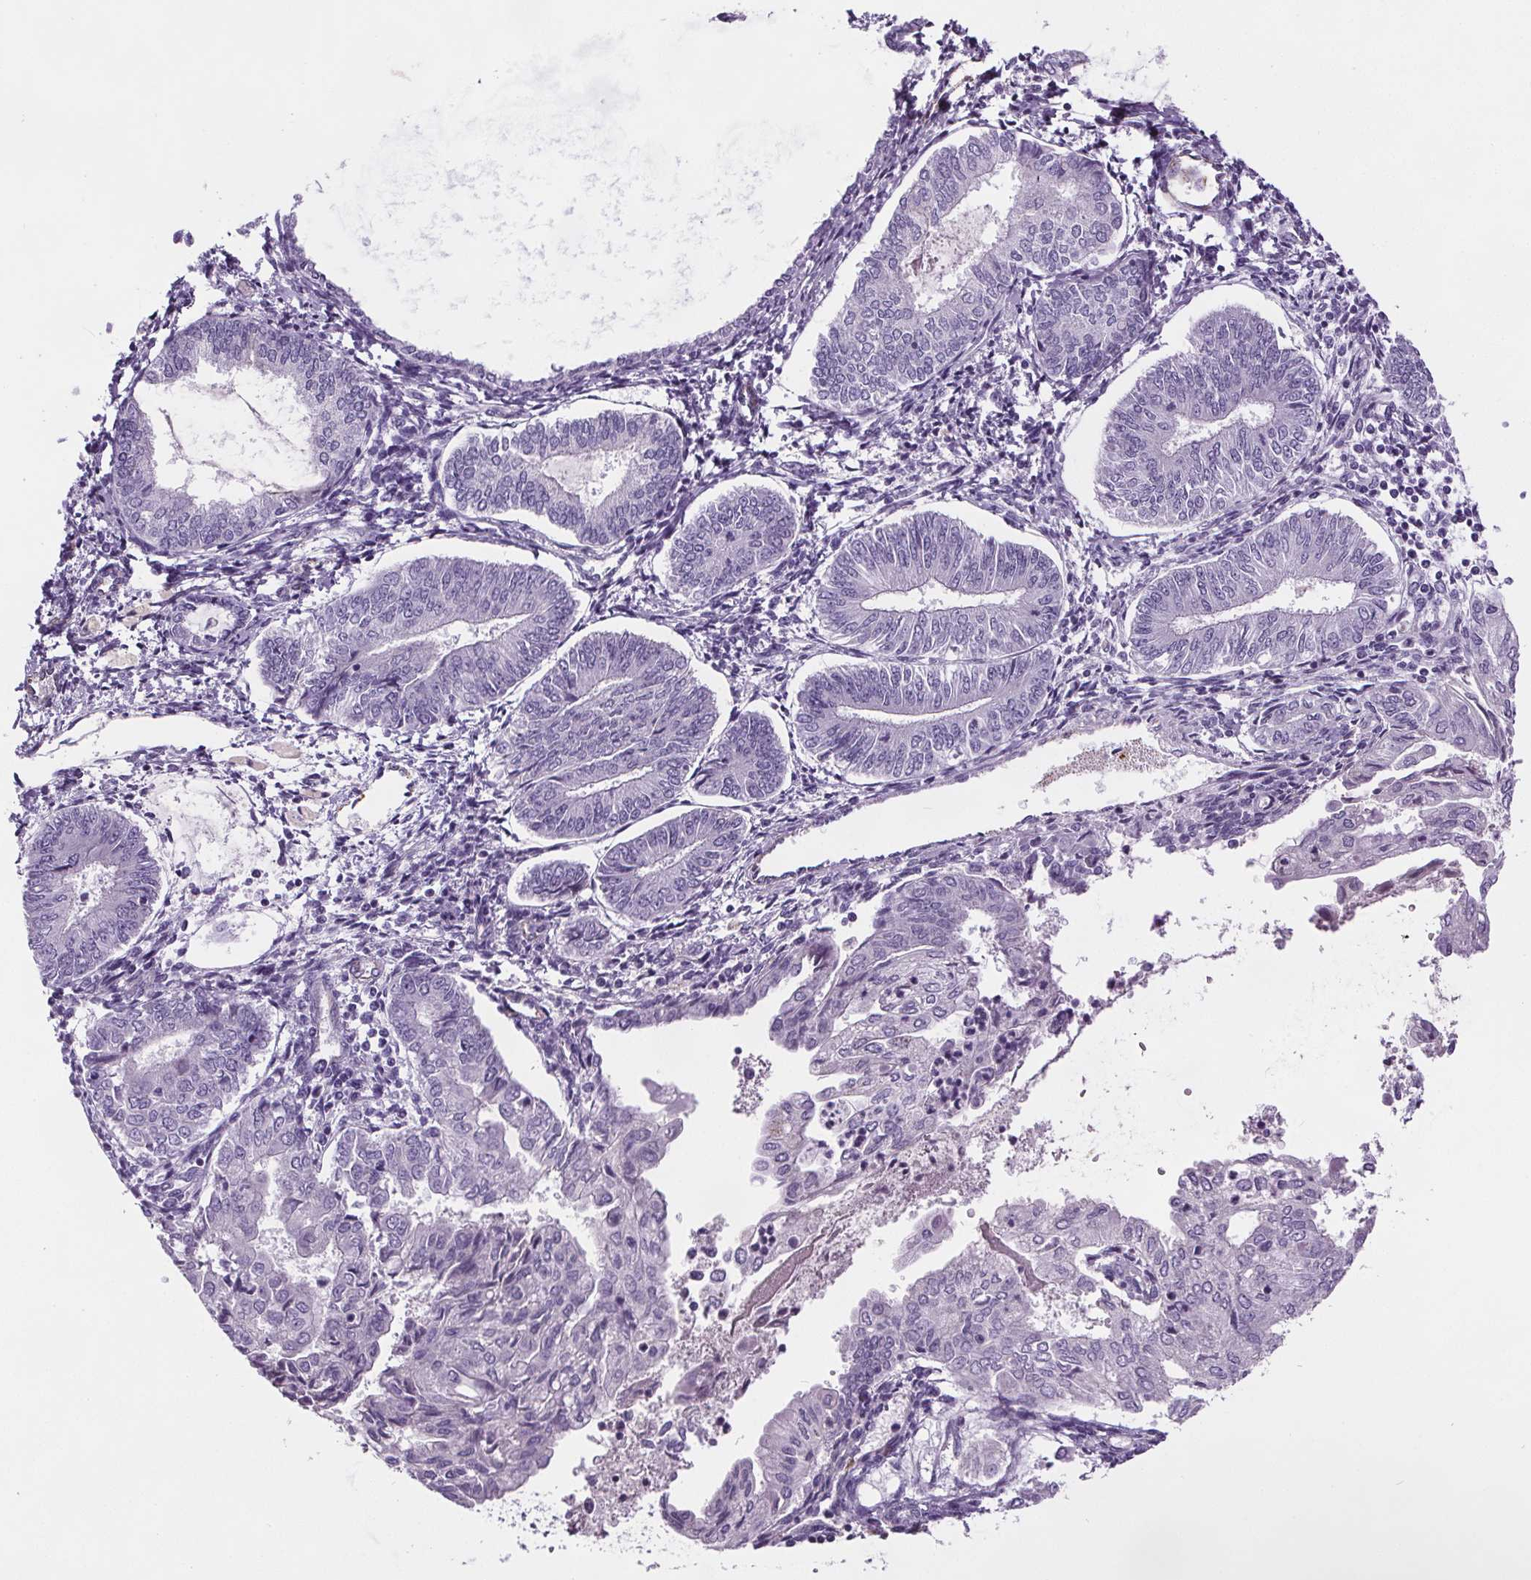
{"staining": {"intensity": "negative", "quantity": "none", "location": "none"}, "tissue": "endometrial cancer", "cell_type": "Tumor cells", "image_type": "cancer", "snomed": [{"axis": "morphology", "description": "Adenocarcinoma, NOS"}, {"axis": "topography", "description": "Endometrium"}], "caption": "Immunohistochemical staining of human endometrial cancer (adenocarcinoma) exhibits no significant staining in tumor cells.", "gene": "CD5L", "patient": {"sex": "female", "age": 68}}